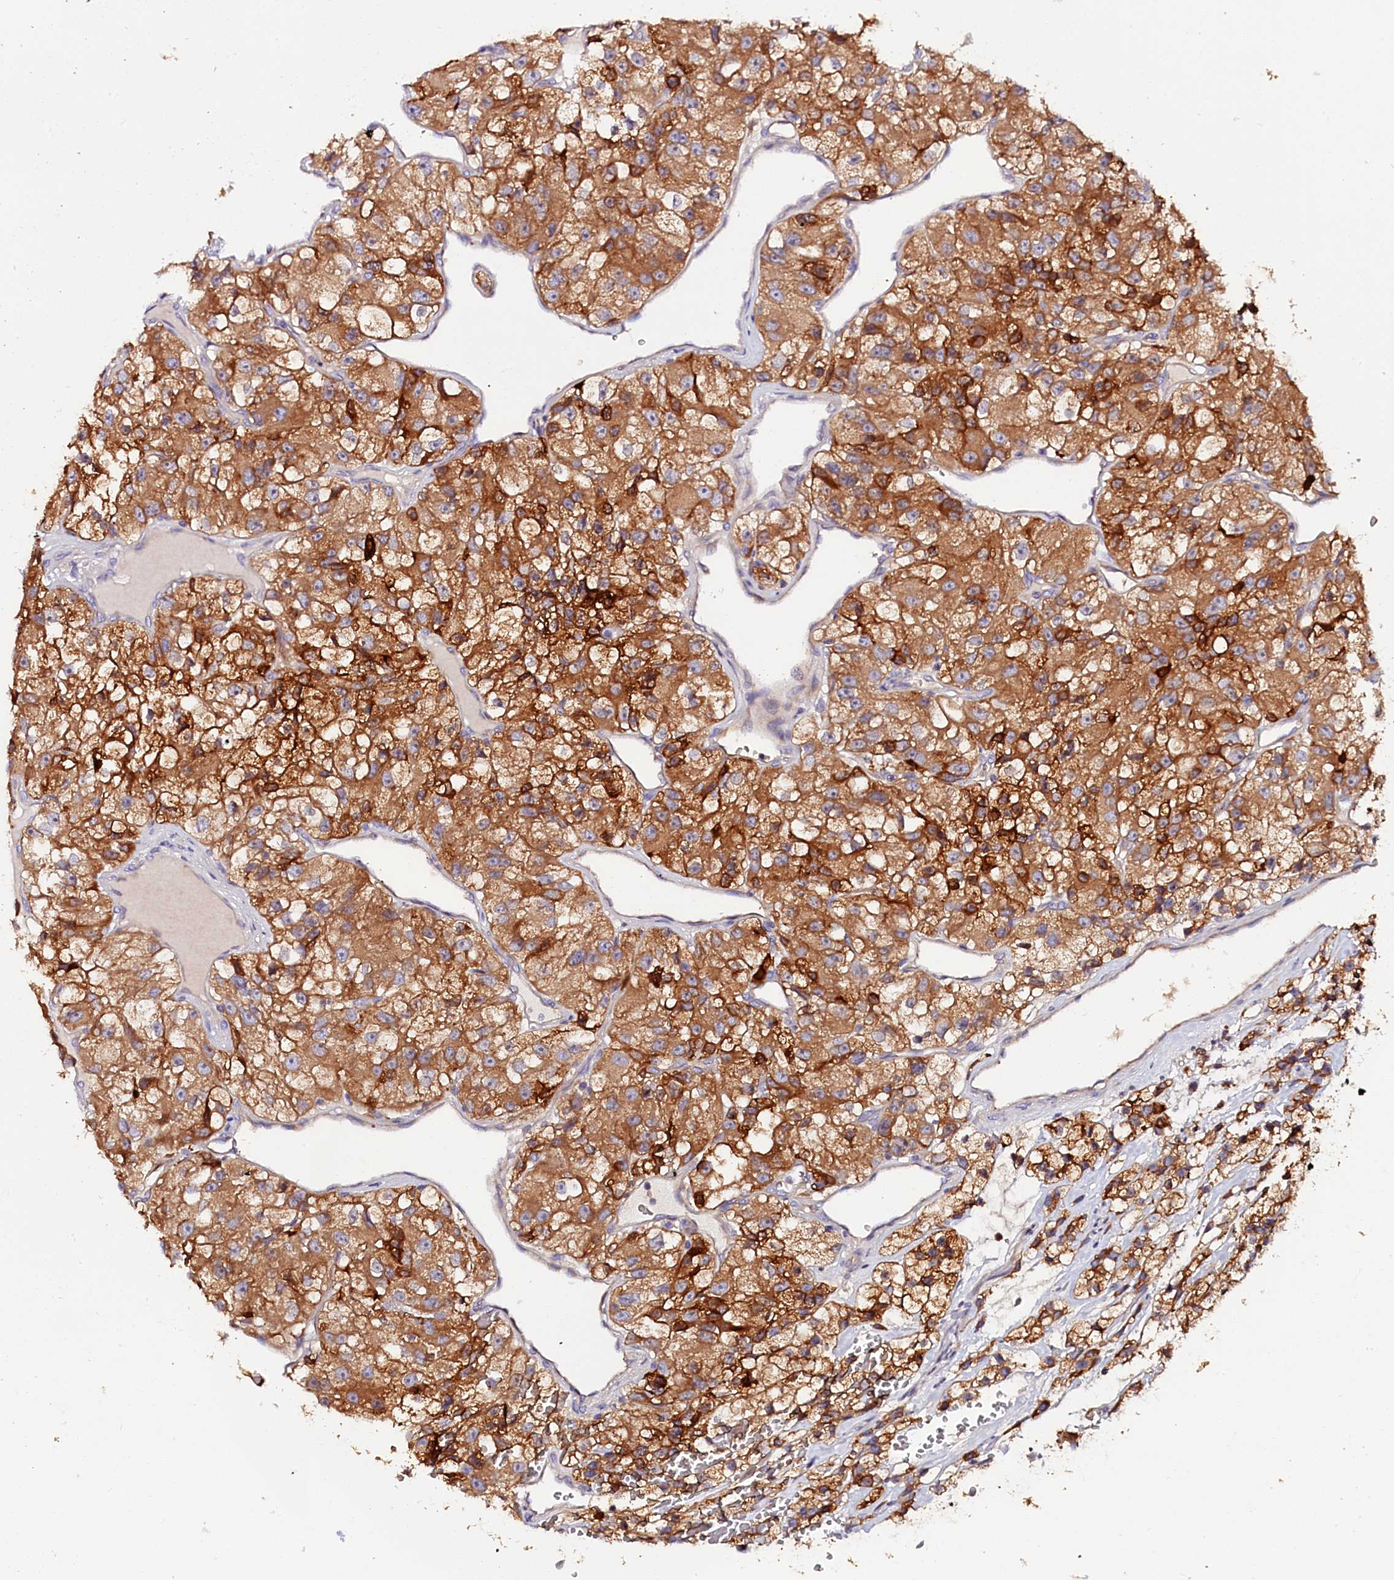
{"staining": {"intensity": "moderate", "quantity": ">75%", "location": "cytoplasmic/membranous"}, "tissue": "renal cancer", "cell_type": "Tumor cells", "image_type": "cancer", "snomed": [{"axis": "morphology", "description": "Adenocarcinoma, NOS"}, {"axis": "topography", "description": "Kidney"}], "caption": "Renal cancer stained for a protein exhibits moderate cytoplasmic/membranous positivity in tumor cells.", "gene": "KATNB1", "patient": {"sex": "female", "age": 57}}